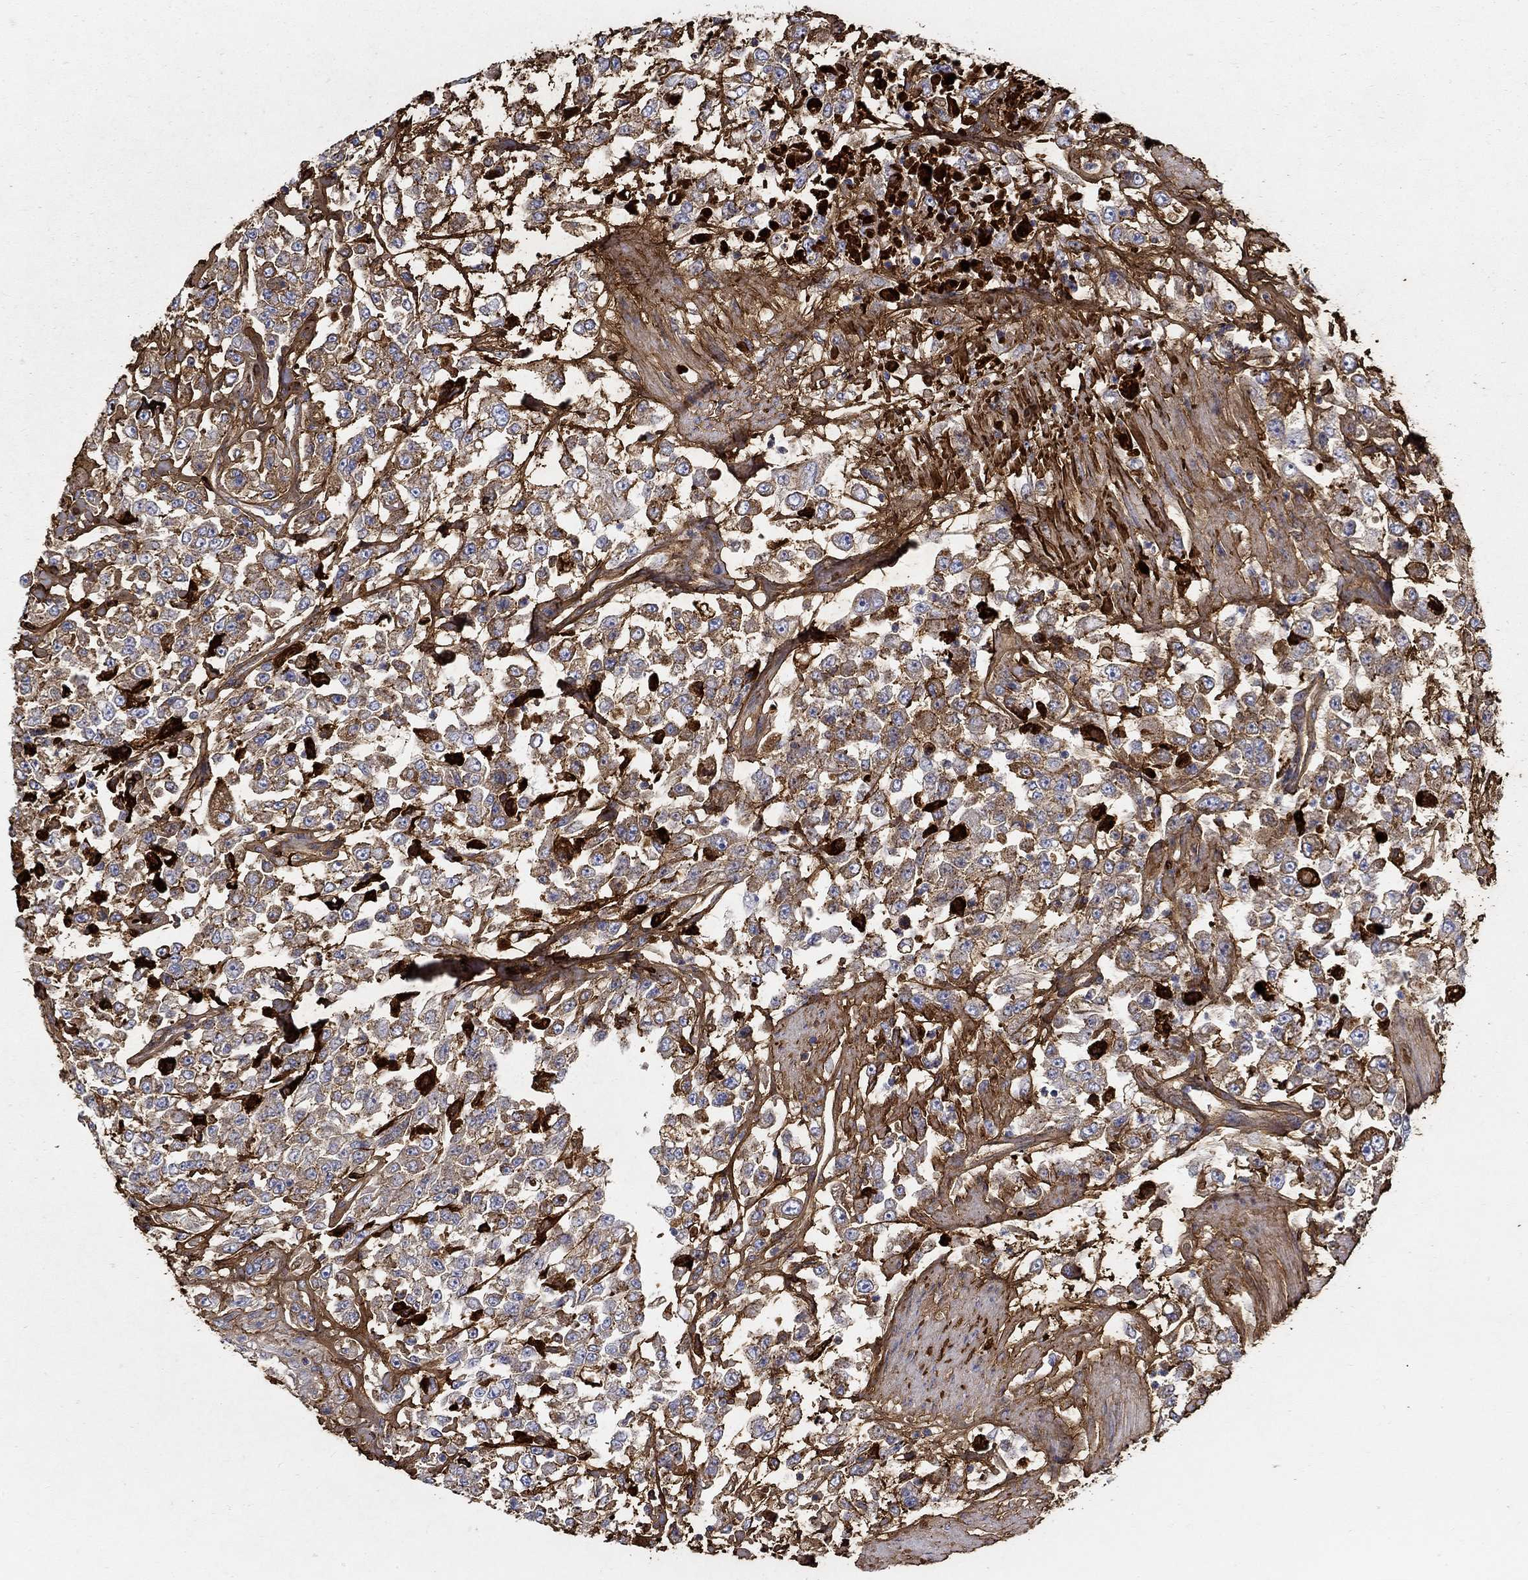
{"staining": {"intensity": "strong", "quantity": "25%-75%", "location": "cytoplasmic/membranous"}, "tissue": "urothelial cancer", "cell_type": "Tumor cells", "image_type": "cancer", "snomed": [{"axis": "morphology", "description": "Urothelial carcinoma, High grade"}, {"axis": "topography", "description": "Urinary bladder"}], "caption": "Immunohistochemical staining of human urothelial cancer shows high levels of strong cytoplasmic/membranous positivity in about 25%-75% of tumor cells.", "gene": "TGFBI", "patient": {"sex": "male", "age": 46}}